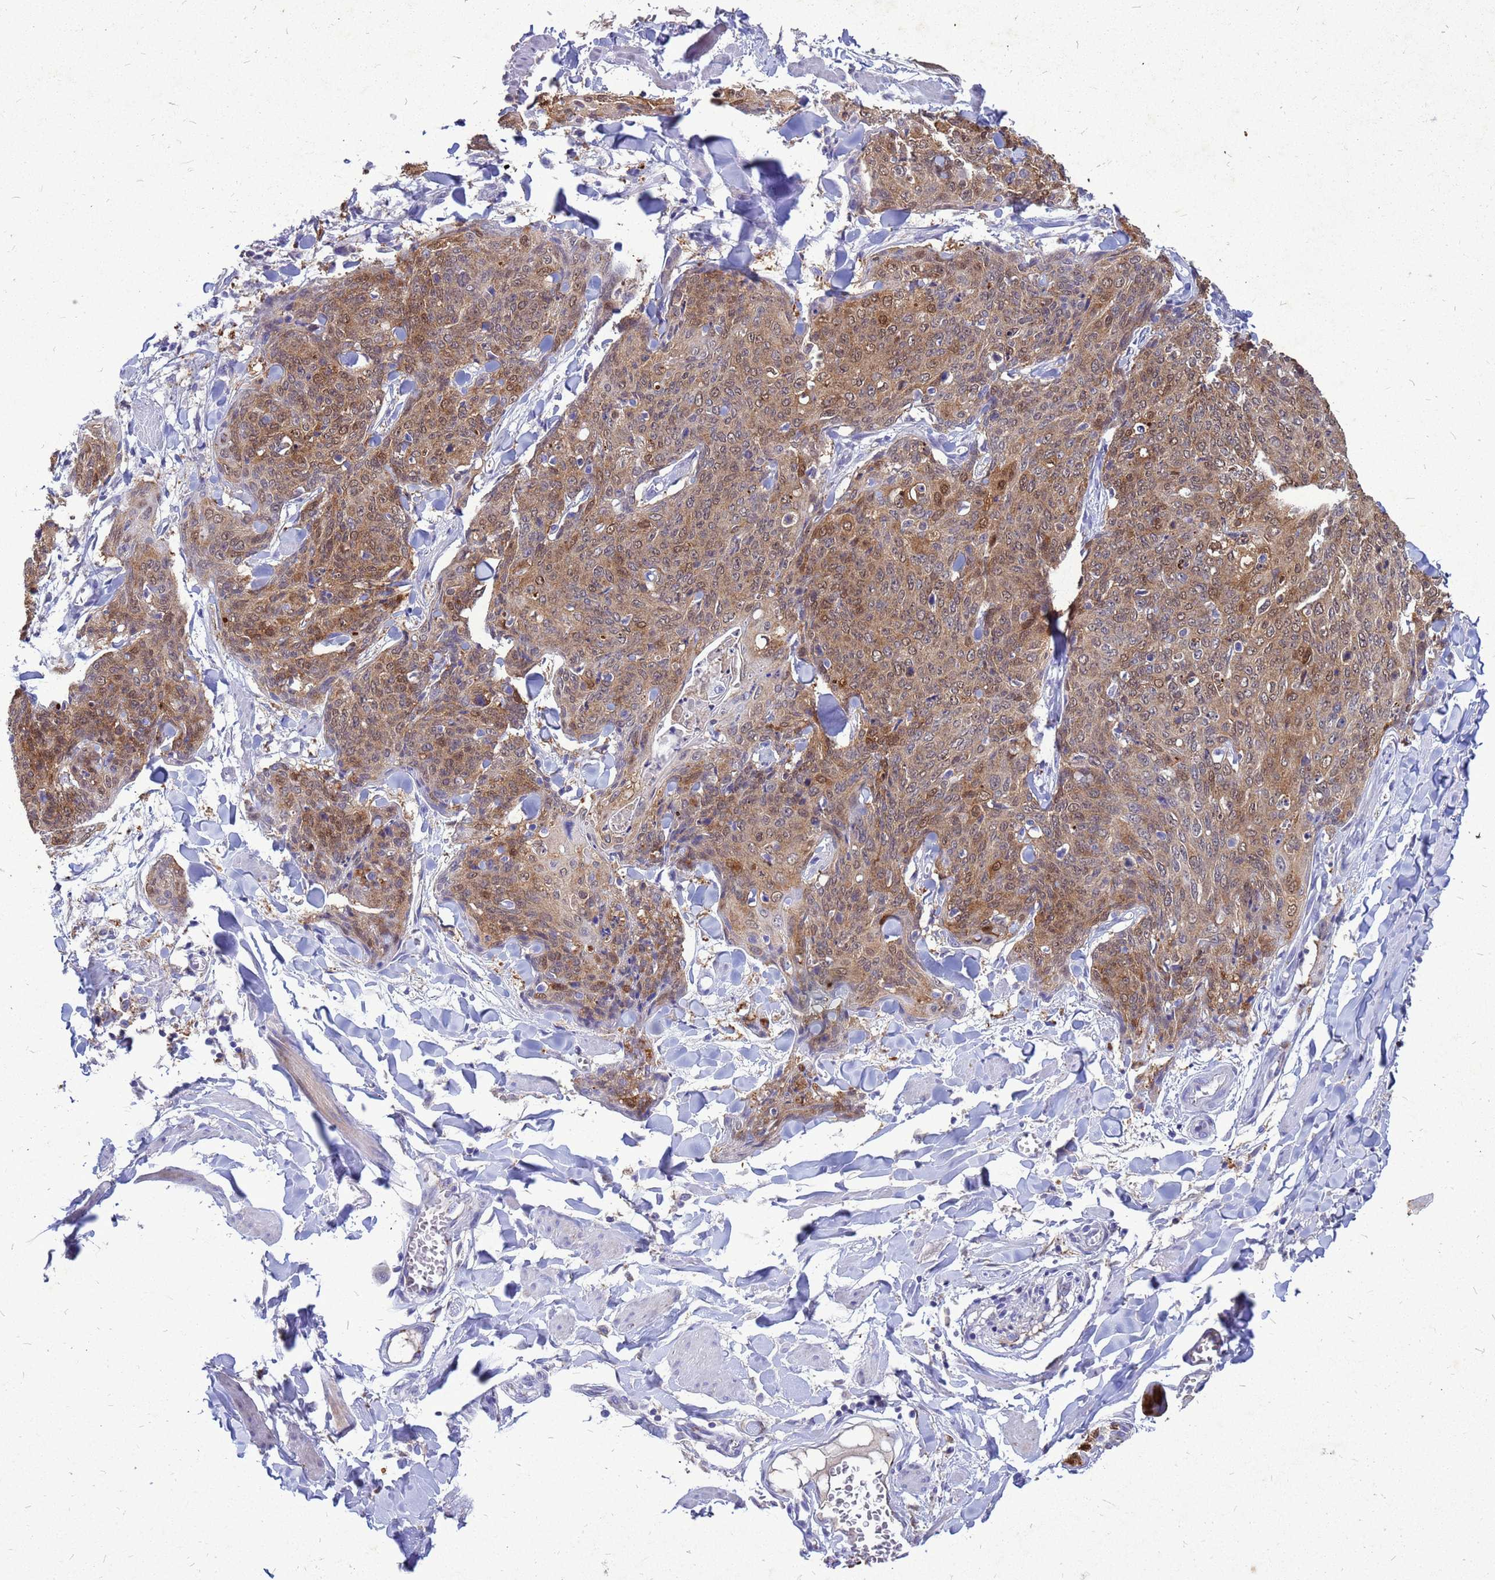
{"staining": {"intensity": "moderate", "quantity": ">75%", "location": "cytoplasmic/membranous,nuclear"}, "tissue": "skin cancer", "cell_type": "Tumor cells", "image_type": "cancer", "snomed": [{"axis": "morphology", "description": "Squamous cell carcinoma, NOS"}, {"axis": "topography", "description": "Skin"}, {"axis": "topography", "description": "Vulva"}], "caption": "Protein positivity by IHC demonstrates moderate cytoplasmic/membranous and nuclear positivity in about >75% of tumor cells in skin cancer. The staining was performed using DAB (3,3'-diaminobenzidine), with brown indicating positive protein expression. Nuclei are stained blue with hematoxylin.", "gene": "AKR1C1", "patient": {"sex": "female", "age": 85}}